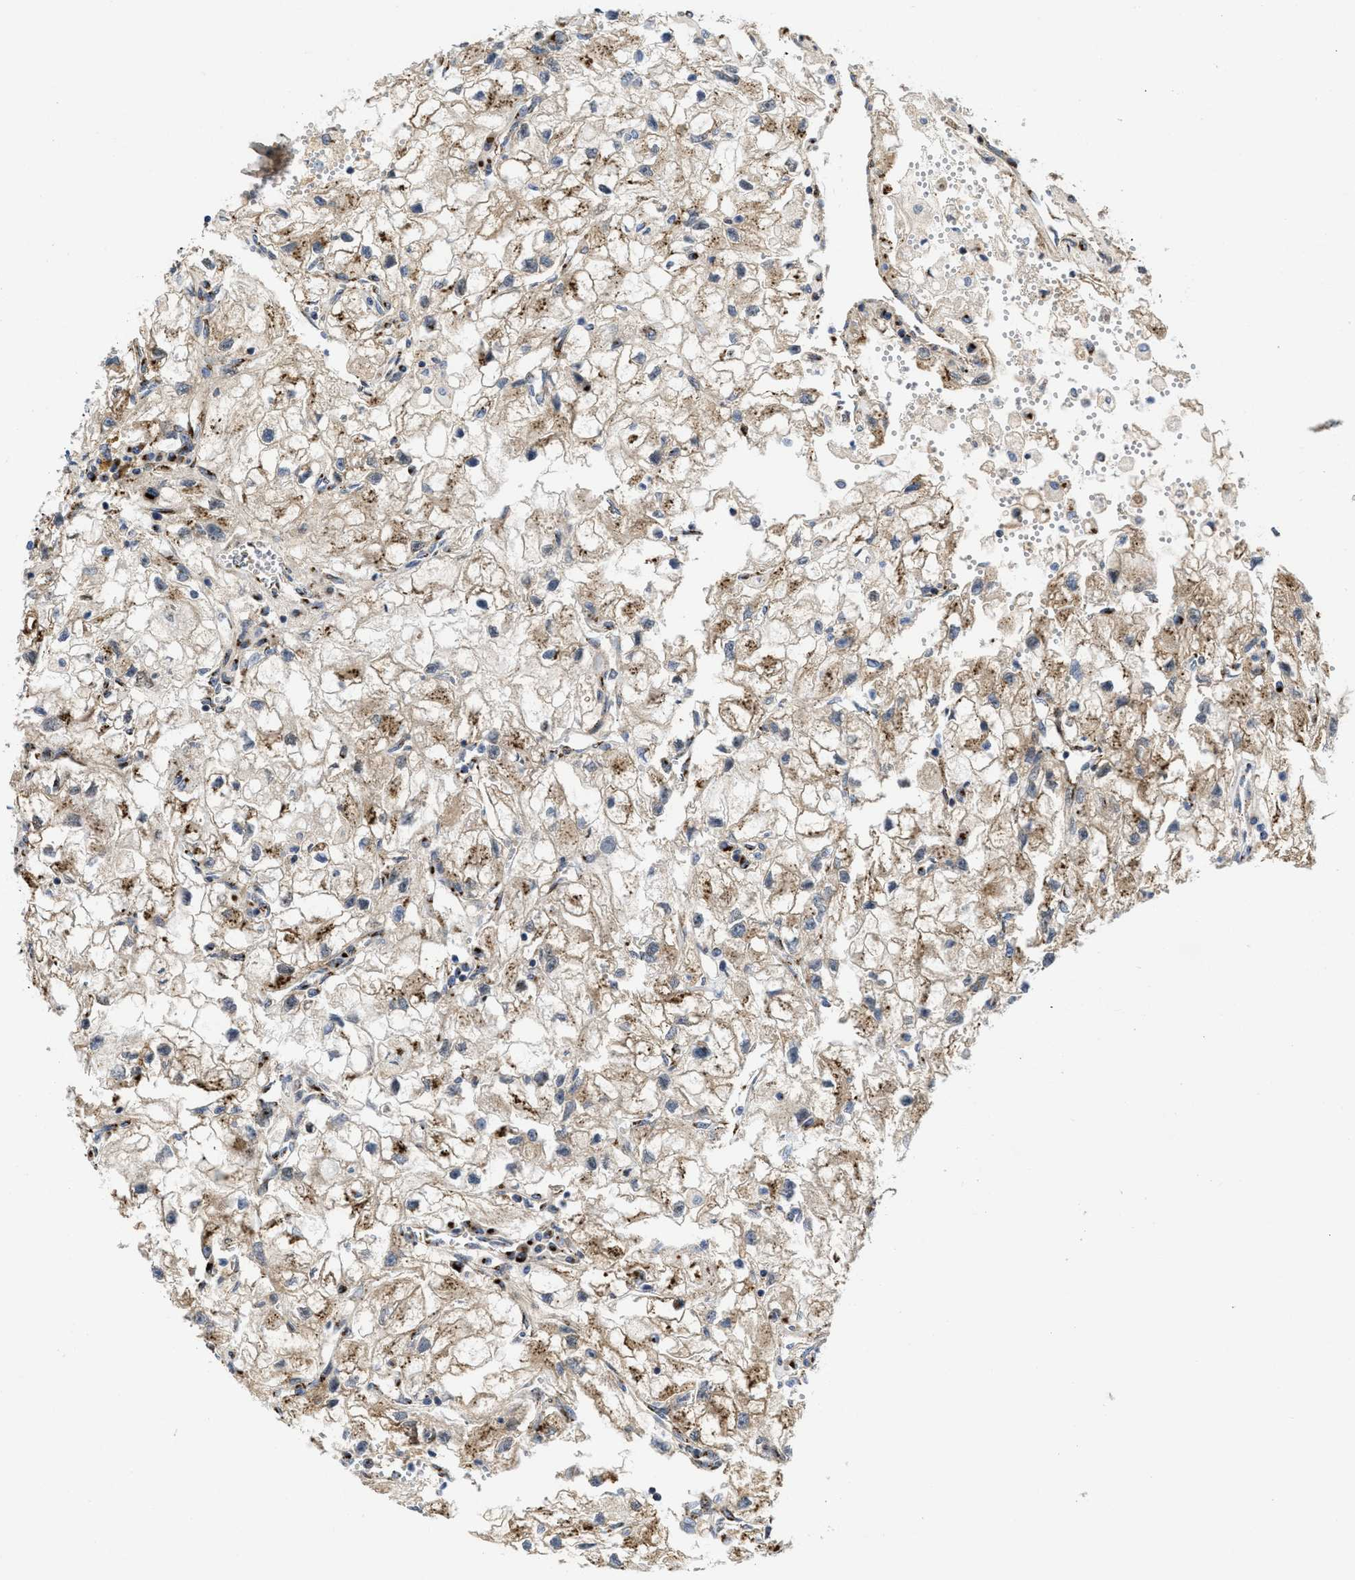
{"staining": {"intensity": "moderate", "quantity": "25%-75%", "location": "cytoplasmic/membranous"}, "tissue": "renal cancer", "cell_type": "Tumor cells", "image_type": "cancer", "snomed": [{"axis": "morphology", "description": "Adenocarcinoma, NOS"}, {"axis": "topography", "description": "Kidney"}], "caption": "This image reveals immunohistochemistry (IHC) staining of human adenocarcinoma (renal), with medium moderate cytoplasmic/membranous staining in approximately 25%-75% of tumor cells.", "gene": "ZNF70", "patient": {"sex": "female", "age": 70}}